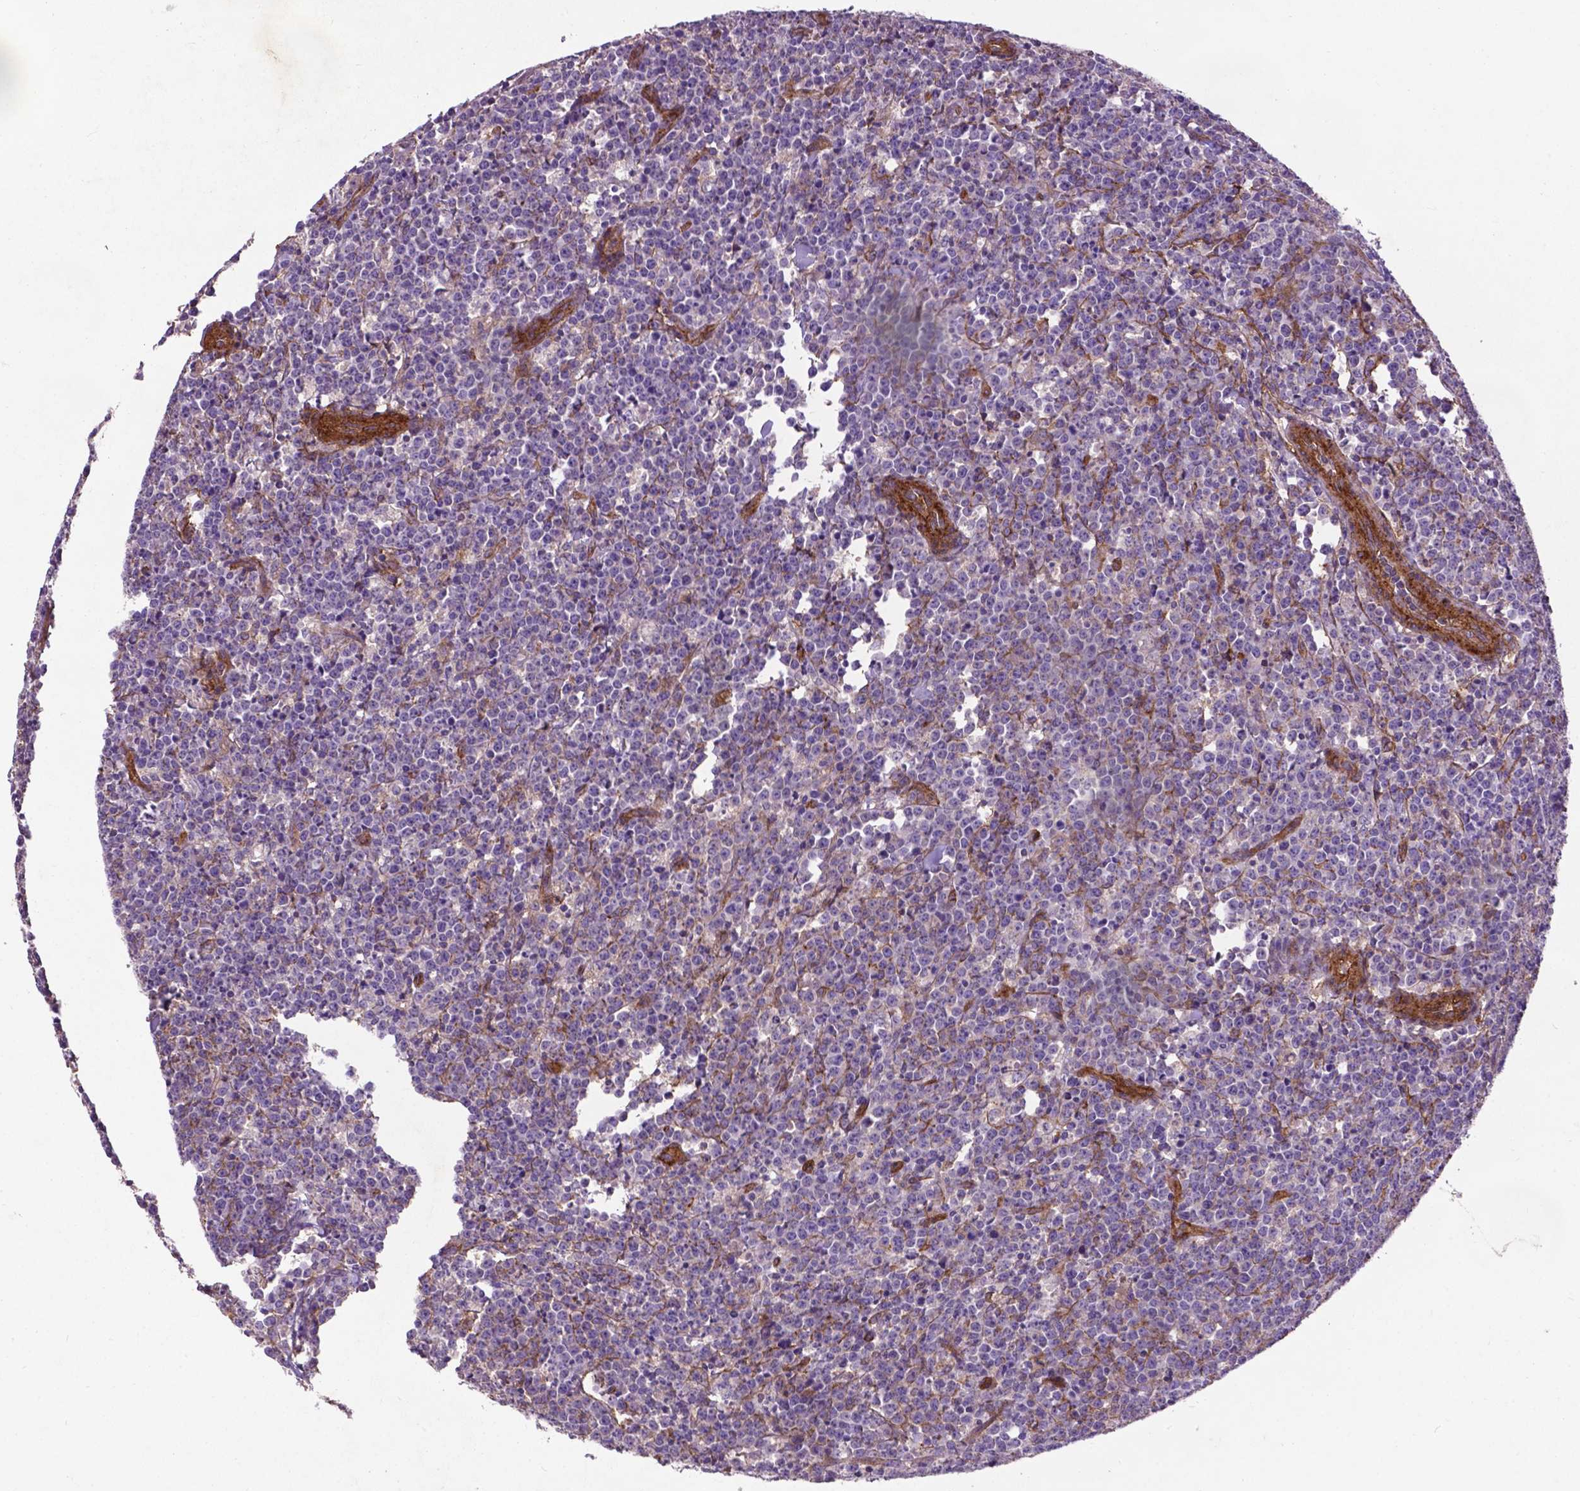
{"staining": {"intensity": "negative", "quantity": "none", "location": "none"}, "tissue": "lymphoma", "cell_type": "Tumor cells", "image_type": "cancer", "snomed": [{"axis": "morphology", "description": "Malignant lymphoma, non-Hodgkin's type, High grade"}, {"axis": "topography", "description": "Small intestine"}], "caption": "Human lymphoma stained for a protein using IHC reveals no expression in tumor cells.", "gene": "RRAS", "patient": {"sex": "female", "age": 56}}